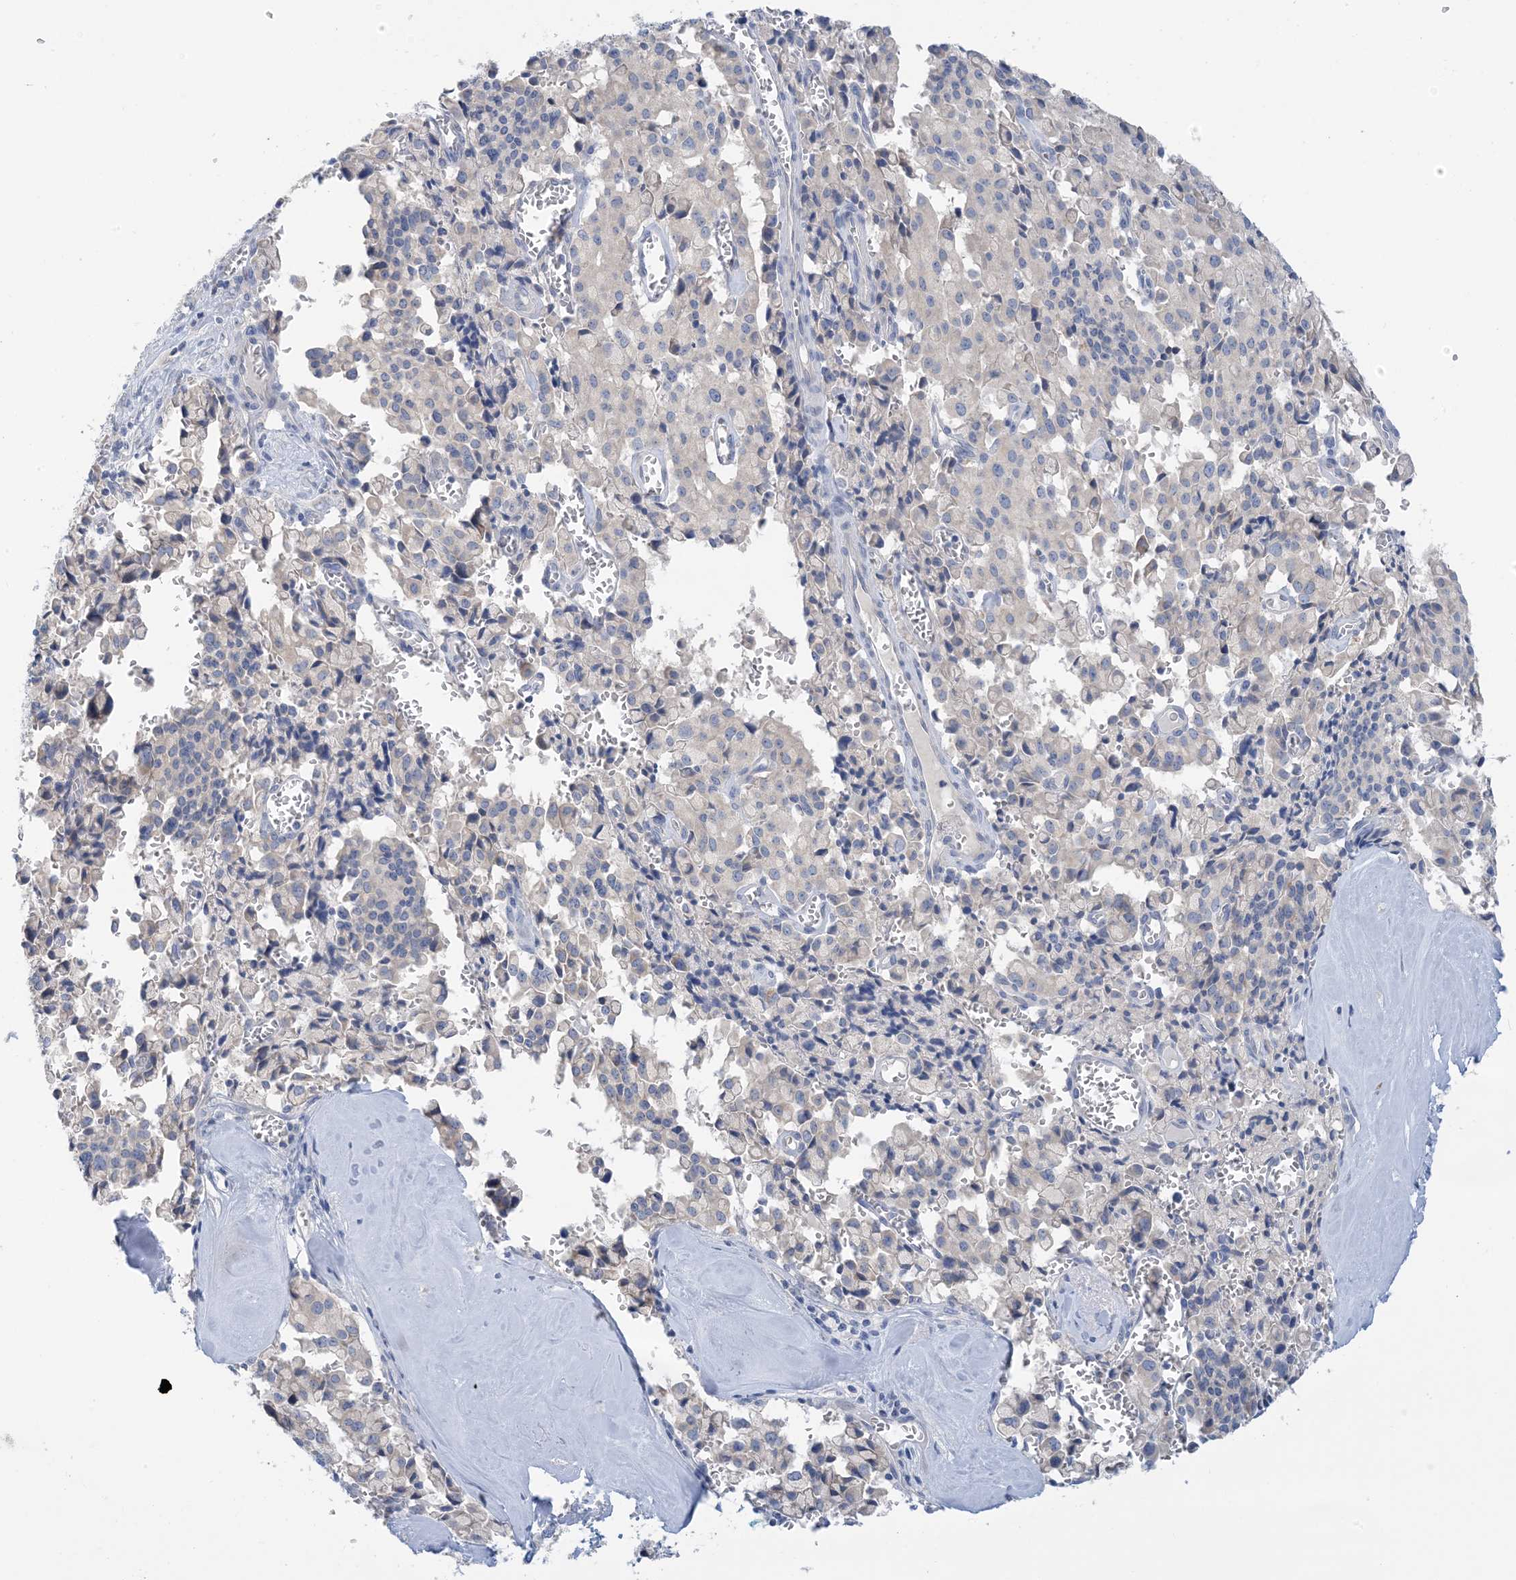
{"staining": {"intensity": "negative", "quantity": "none", "location": "none"}, "tissue": "pancreatic cancer", "cell_type": "Tumor cells", "image_type": "cancer", "snomed": [{"axis": "morphology", "description": "Adenocarcinoma, NOS"}, {"axis": "topography", "description": "Pancreas"}], "caption": "IHC histopathology image of neoplastic tissue: pancreatic cancer stained with DAB (3,3'-diaminobenzidine) shows no significant protein positivity in tumor cells.", "gene": "ZCCHC18", "patient": {"sex": "male", "age": 65}}